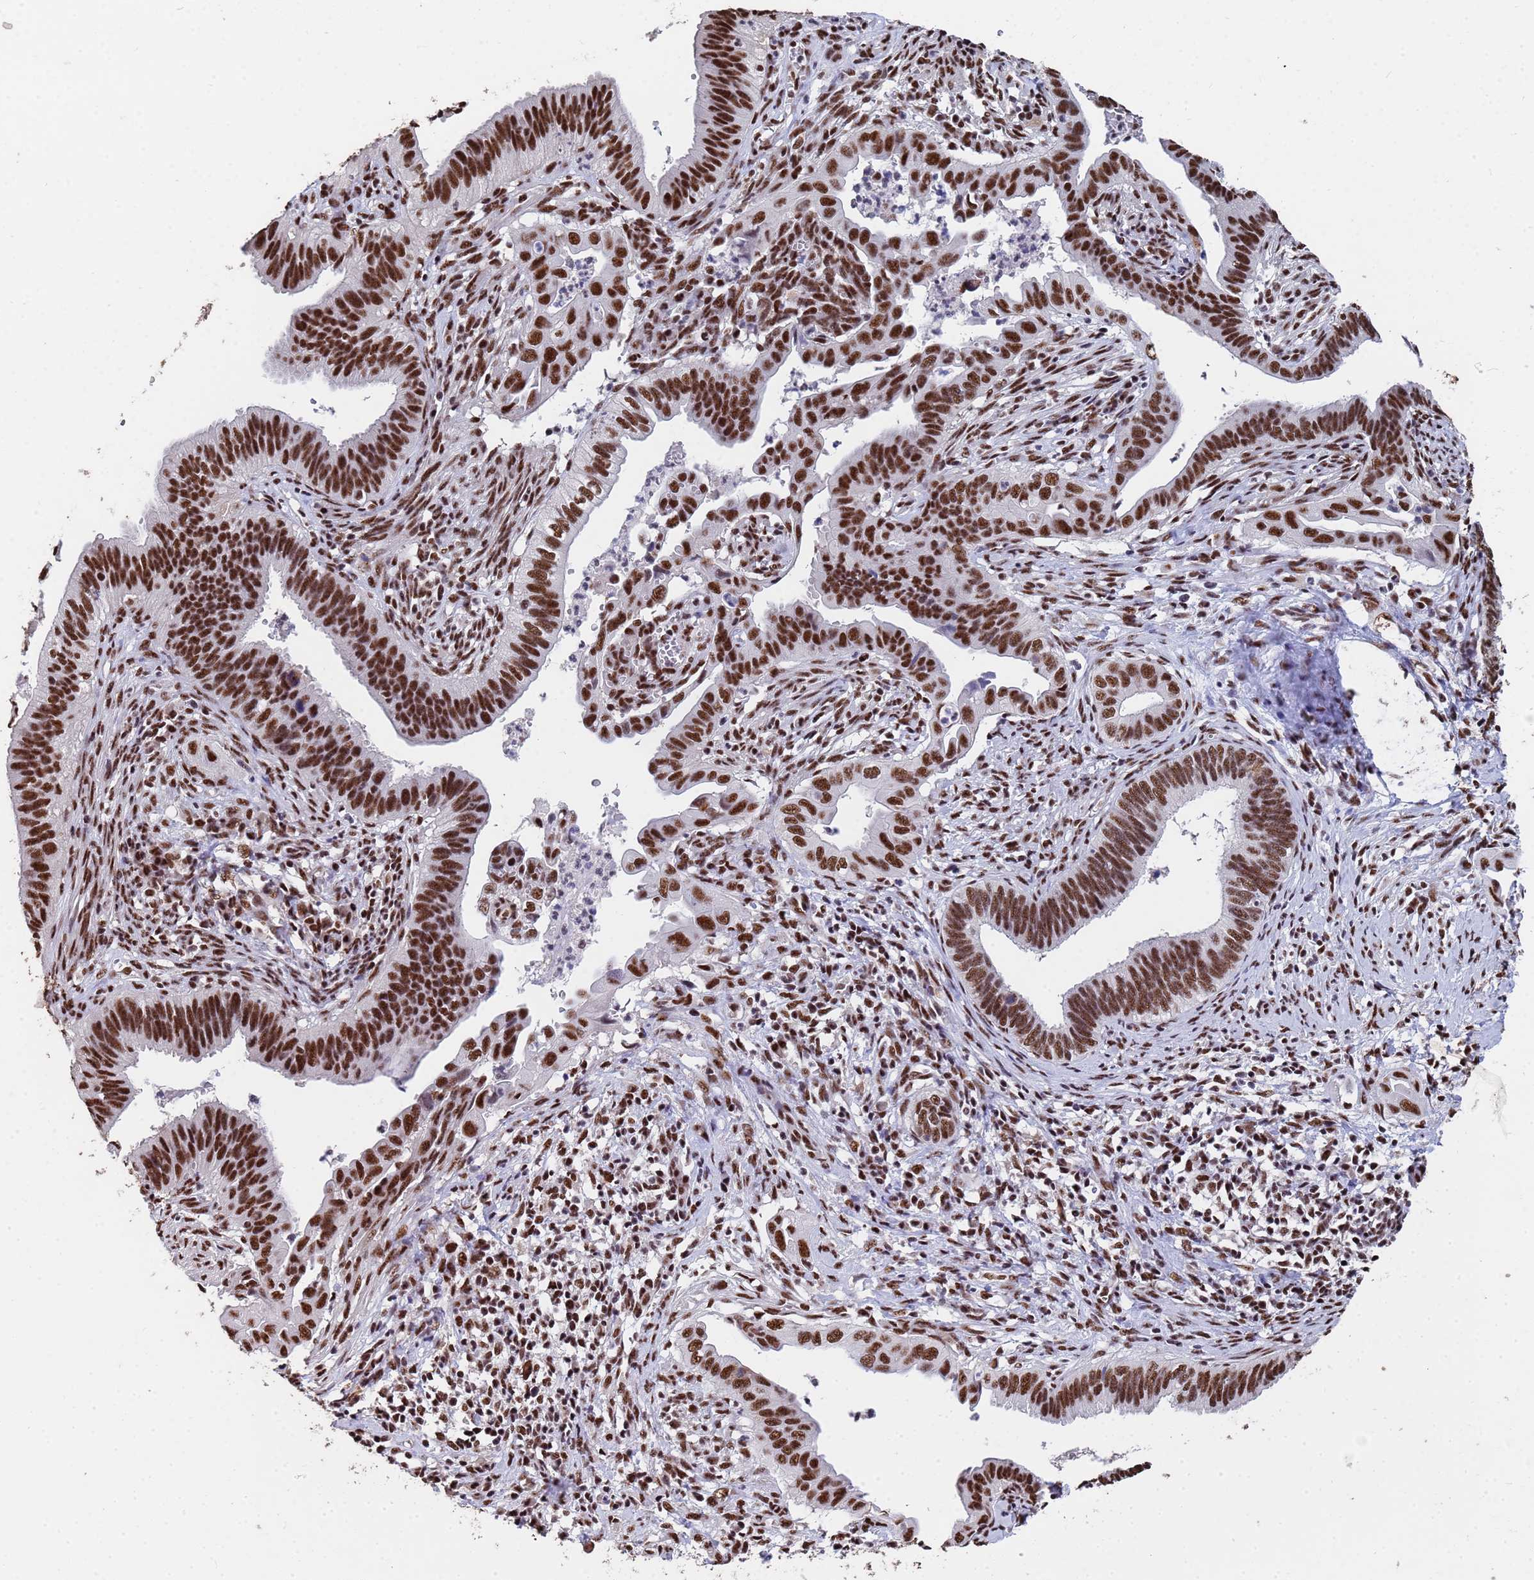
{"staining": {"intensity": "strong", "quantity": ">75%", "location": "nuclear"}, "tissue": "cervical cancer", "cell_type": "Tumor cells", "image_type": "cancer", "snomed": [{"axis": "morphology", "description": "Adenocarcinoma, NOS"}, {"axis": "topography", "description": "Cervix"}], "caption": "The immunohistochemical stain shows strong nuclear positivity in tumor cells of cervical cancer tissue. The staining was performed using DAB, with brown indicating positive protein expression. Nuclei are stained blue with hematoxylin.", "gene": "SF3B2", "patient": {"sex": "female", "age": 42}}